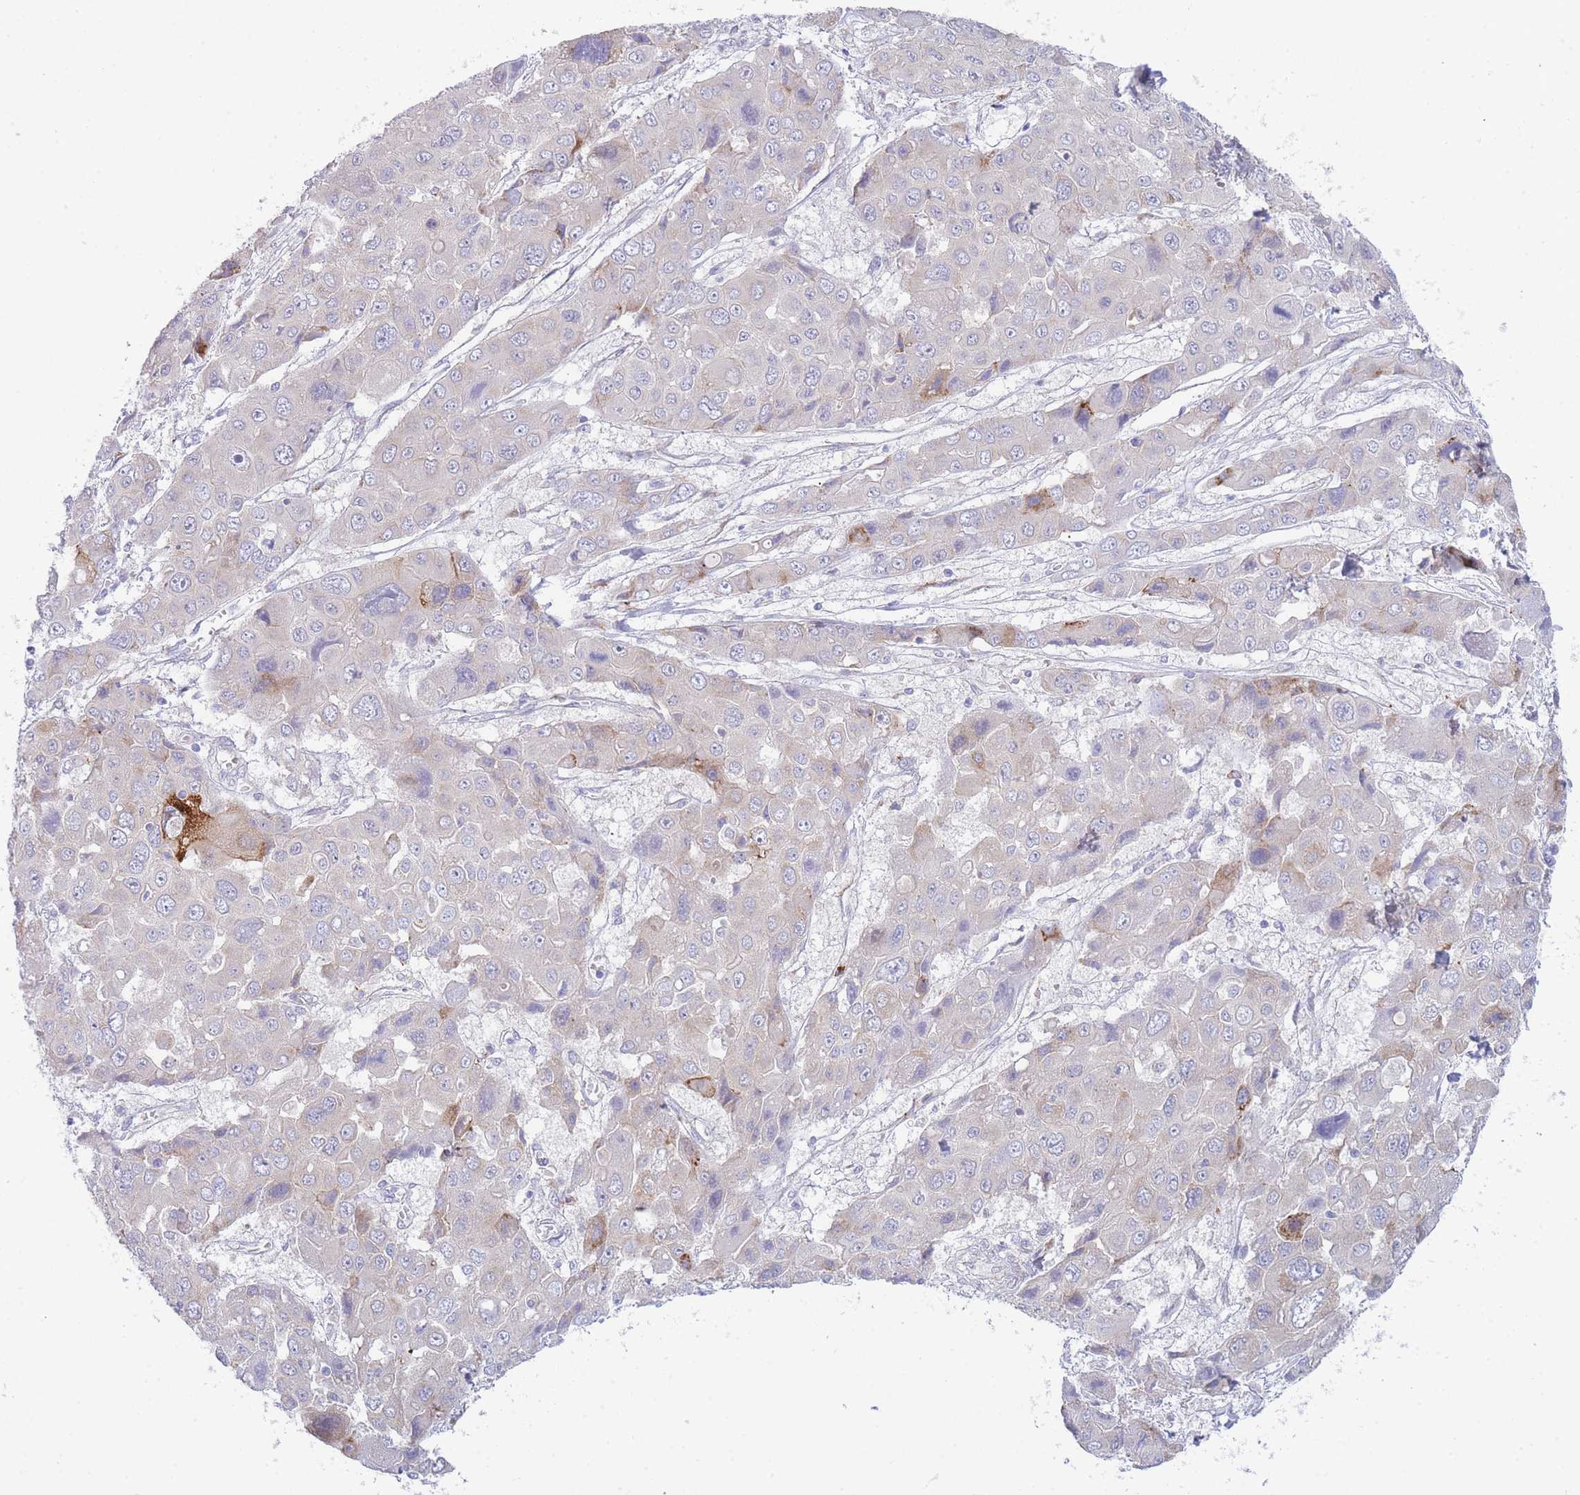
{"staining": {"intensity": "negative", "quantity": "none", "location": "none"}, "tissue": "liver cancer", "cell_type": "Tumor cells", "image_type": "cancer", "snomed": [{"axis": "morphology", "description": "Cholangiocarcinoma"}, {"axis": "topography", "description": "Liver"}], "caption": "Immunohistochemistry photomicrograph of cholangiocarcinoma (liver) stained for a protein (brown), which reveals no expression in tumor cells. (DAB (3,3'-diaminobenzidine) IHC visualized using brightfield microscopy, high magnification).", "gene": "ZNF510", "patient": {"sex": "male", "age": 67}}